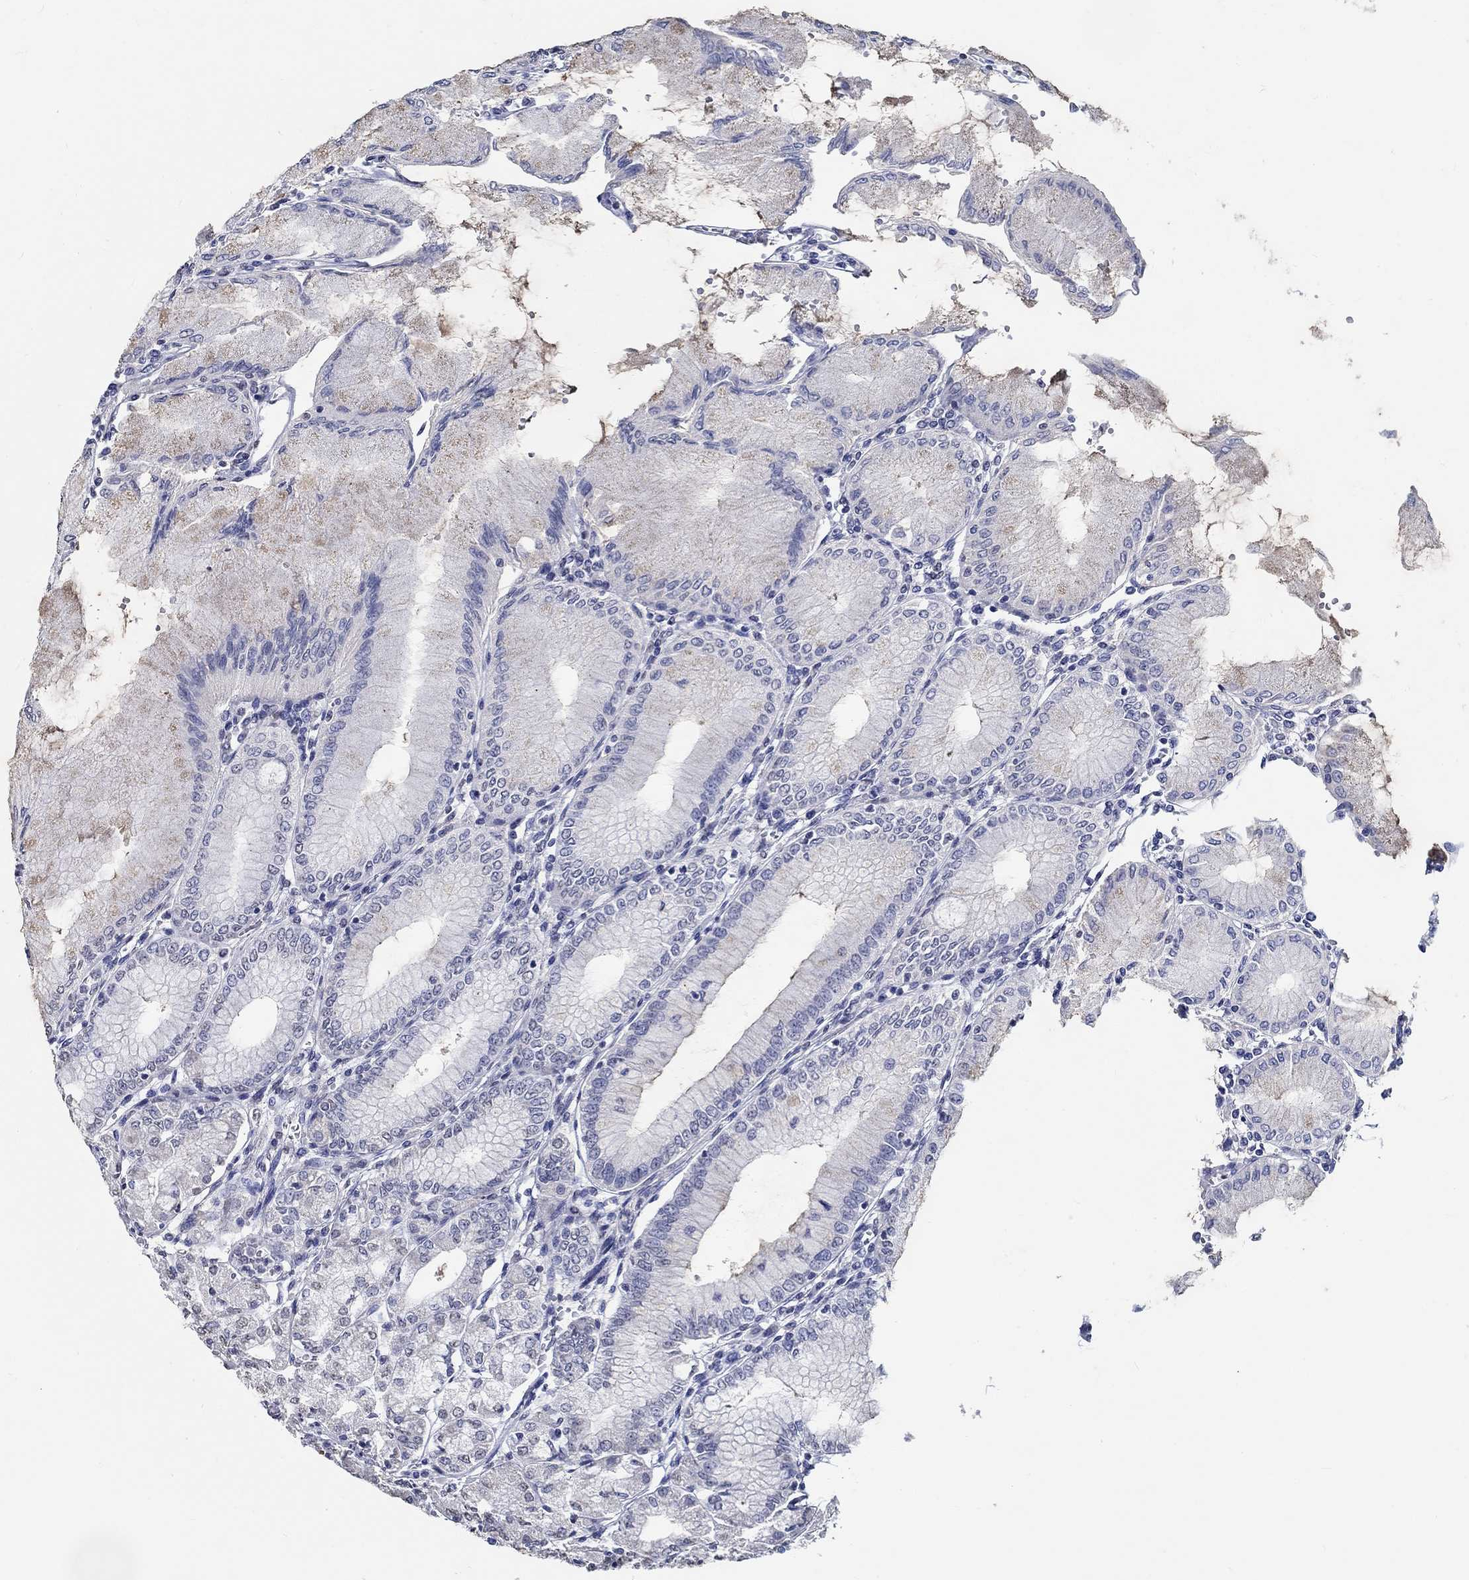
{"staining": {"intensity": "negative", "quantity": "none", "location": "none"}, "tissue": "stomach", "cell_type": "Glandular cells", "image_type": "normal", "snomed": [{"axis": "morphology", "description": "Normal tissue, NOS"}, {"axis": "topography", "description": "Skeletal muscle"}, {"axis": "topography", "description": "Stomach"}], "caption": "High power microscopy histopathology image of an immunohistochemistry (IHC) image of unremarkable stomach, revealing no significant expression in glandular cells.", "gene": "PDE1B", "patient": {"sex": "female", "age": 57}}